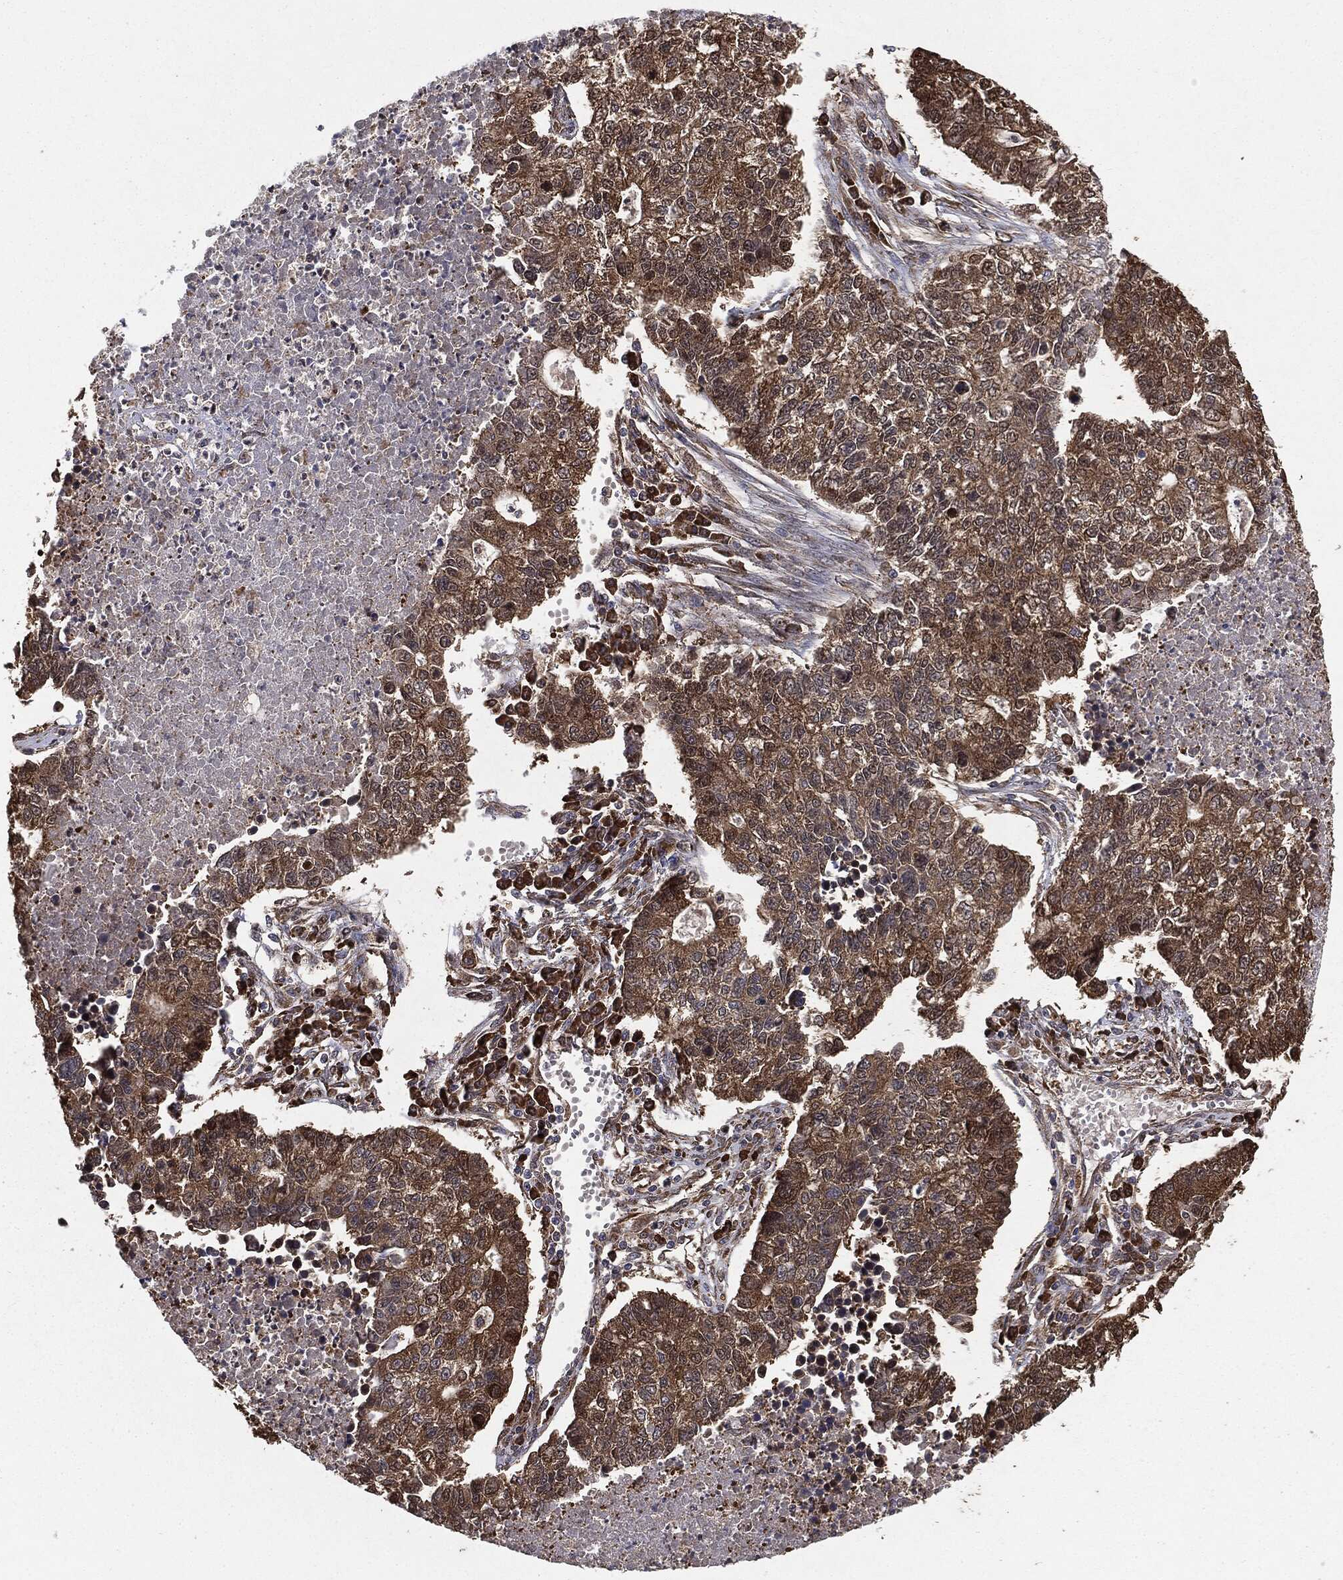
{"staining": {"intensity": "moderate", "quantity": ">75%", "location": "cytoplasmic/membranous"}, "tissue": "lung cancer", "cell_type": "Tumor cells", "image_type": "cancer", "snomed": [{"axis": "morphology", "description": "Adenocarcinoma, NOS"}, {"axis": "topography", "description": "Lung"}], "caption": "This micrograph demonstrates adenocarcinoma (lung) stained with immunohistochemistry (IHC) to label a protein in brown. The cytoplasmic/membranous of tumor cells show moderate positivity for the protein. Nuclei are counter-stained blue.", "gene": "NME1", "patient": {"sex": "male", "age": 57}}